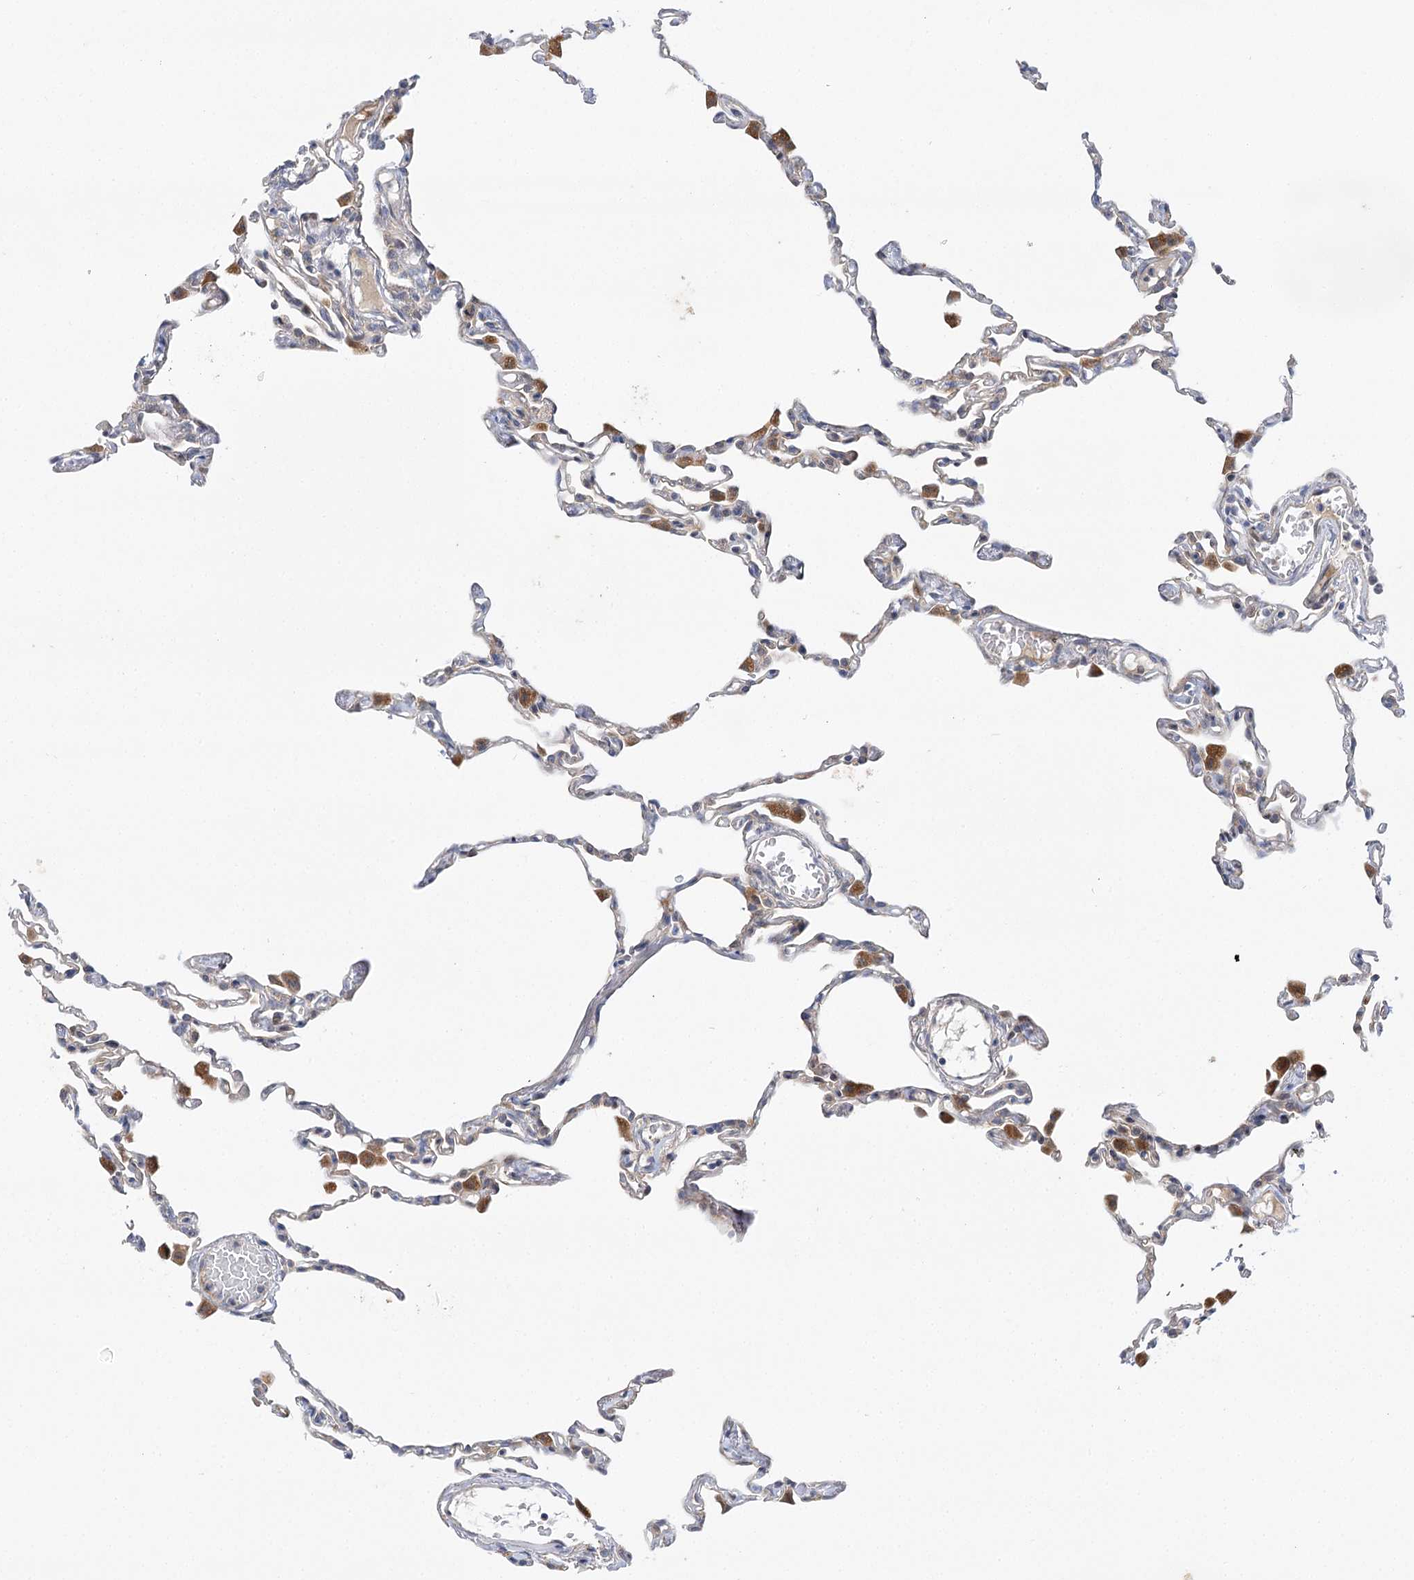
{"staining": {"intensity": "weak", "quantity": "<25%", "location": "cytoplasmic/membranous"}, "tissue": "lung", "cell_type": "Alveolar cells", "image_type": "normal", "snomed": [{"axis": "morphology", "description": "Normal tissue, NOS"}, {"axis": "topography", "description": "Lung"}], "caption": "Image shows no protein expression in alveolar cells of unremarkable lung. The staining is performed using DAB brown chromogen with nuclei counter-stained in using hematoxylin.", "gene": "ARHGAP32", "patient": {"sex": "female", "age": 49}}